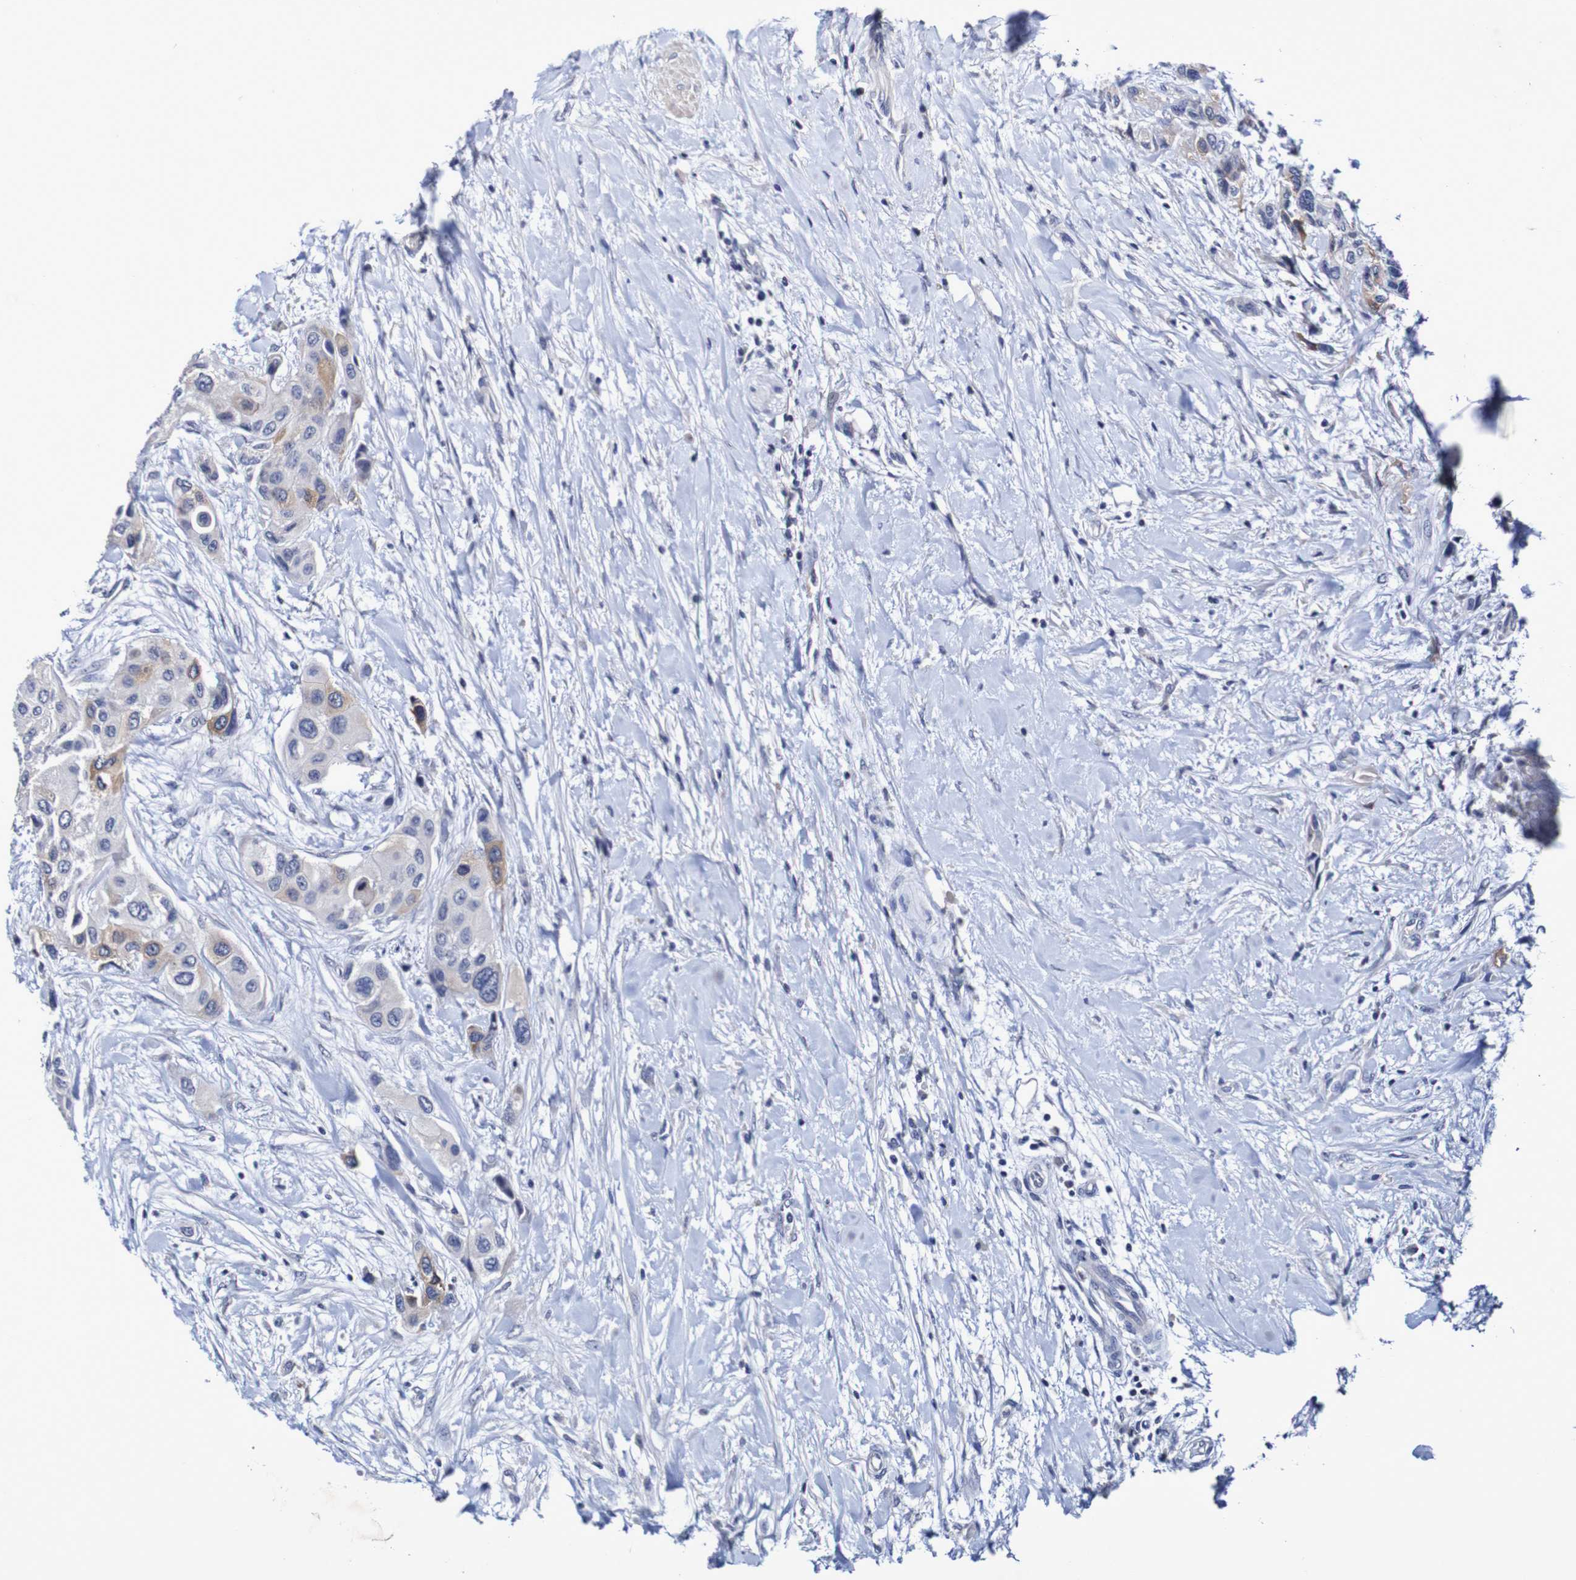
{"staining": {"intensity": "moderate", "quantity": "<25%", "location": "cytoplasmic/membranous"}, "tissue": "urothelial cancer", "cell_type": "Tumor cells", "image_type": "cancer", "snomed": [{"axis": "morphology", "description": "Urothelial carcinoma, High grade"}, {"axis": "topography", "description": "Urinary bladder"}], "caption": "A histopathology image of human high-grade urothelial carcinoma stained for a protein shows moderate cytoplasmic/membranous brown staining in tumor cells.", "gene": "ACVR1C", "patient": {"sex": "female", "age": 56}}